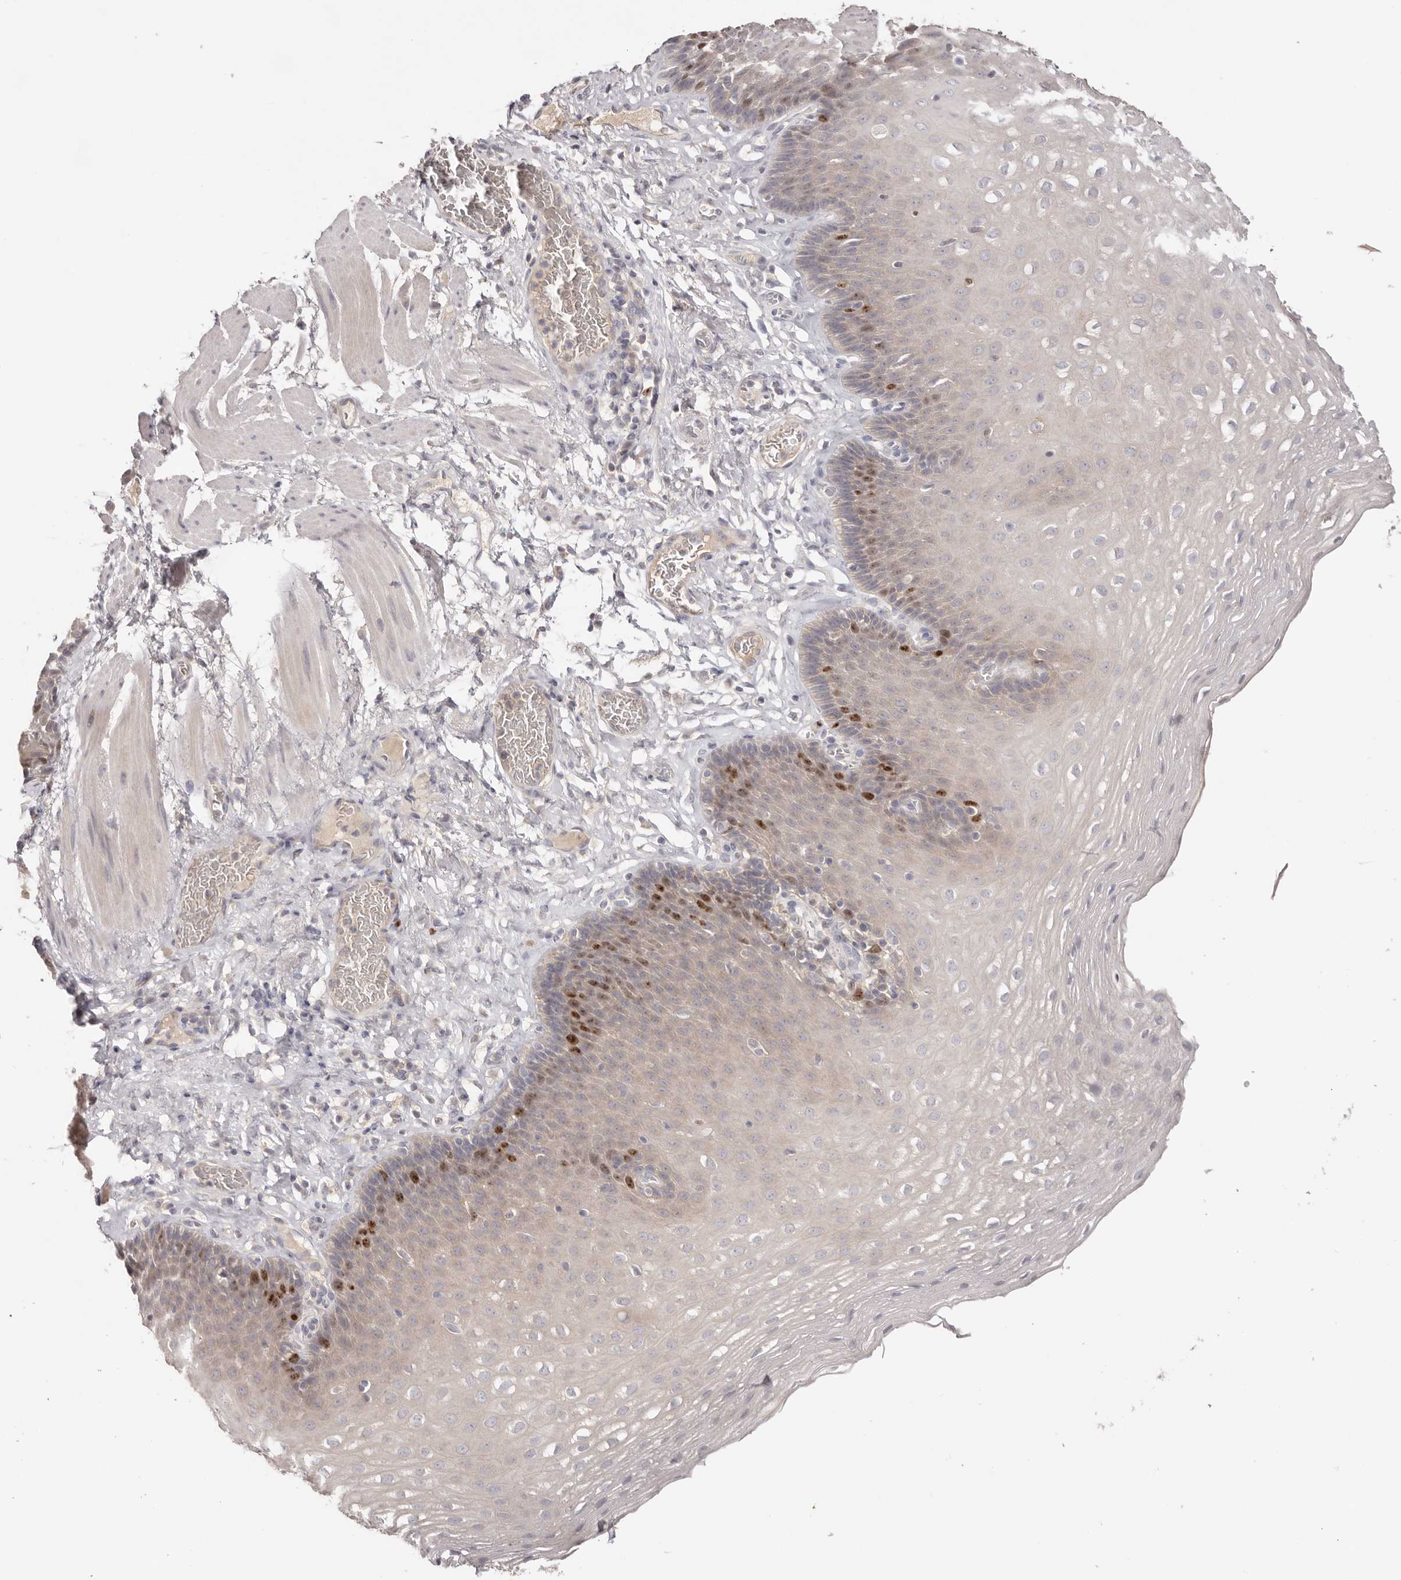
{"staining": {"intensity": "moderate", "quantity": "<25%", "location": "nuclear"}, "tissue": "esophagus", "cell_type": "Squamous epithelial cells", "image_type": "normal", "snomed": [{"axis": "morphology", "description": "Normal tissue, NOS"}, {"axis": "topography", "description": "Esophagus"}], "caption": "DAB (3,3'-diaminobenzidine) immunohistochemical staining of normal esophagus reveals moderate nuclear protein staining in approximately <25% of squamous epithelial cells. The protein of interest is stained brown, and the nuclei are stained in blue (DAB (3,3'-diaminobenzidine) IHC with brightfield microscopy, high magnification).", "gene": "CCDC190", "patient": {"sex": "female", "age": 66}}